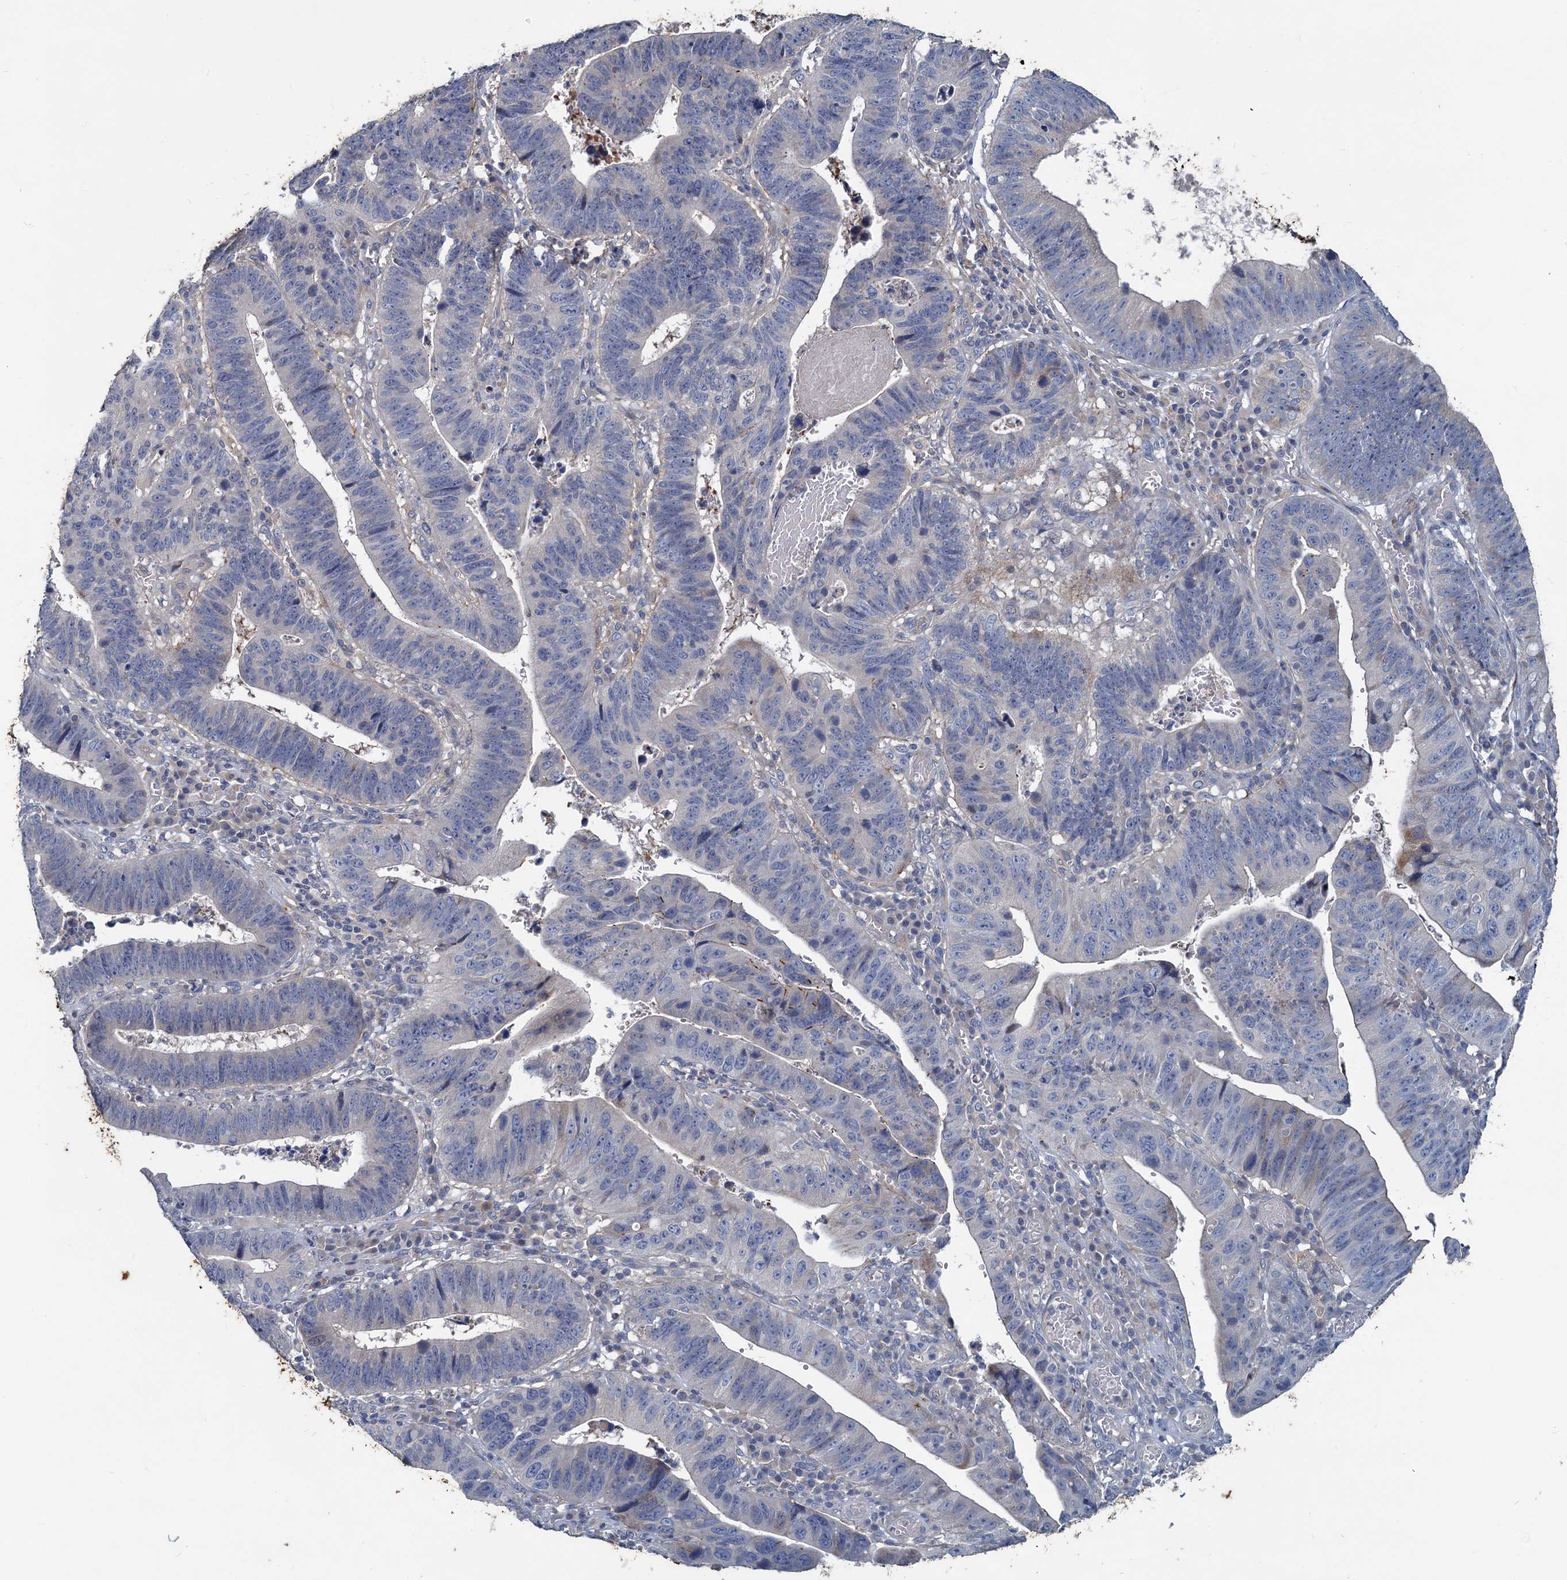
{"staining": {"intensity": "negative", "quantity": "none", "location": "none"}, "tissue": "stomach cancer", "cell_type": "Tumor cells", "image_type": "cancer", "snomed": [{"axis": "morphology", "description": "Adenocarcinoma, NOS"}, {"axis": "topography", "description": "Stomach"}], "caption": "A high-resolution histopathology image shows immunohistochemistry (IHC) staining of stomach adenocarcinoma, which demonstrates no significant staining in tumor cells.", "gene": "SLC2A7", "patient": {"sex": "male", "age": 59}}